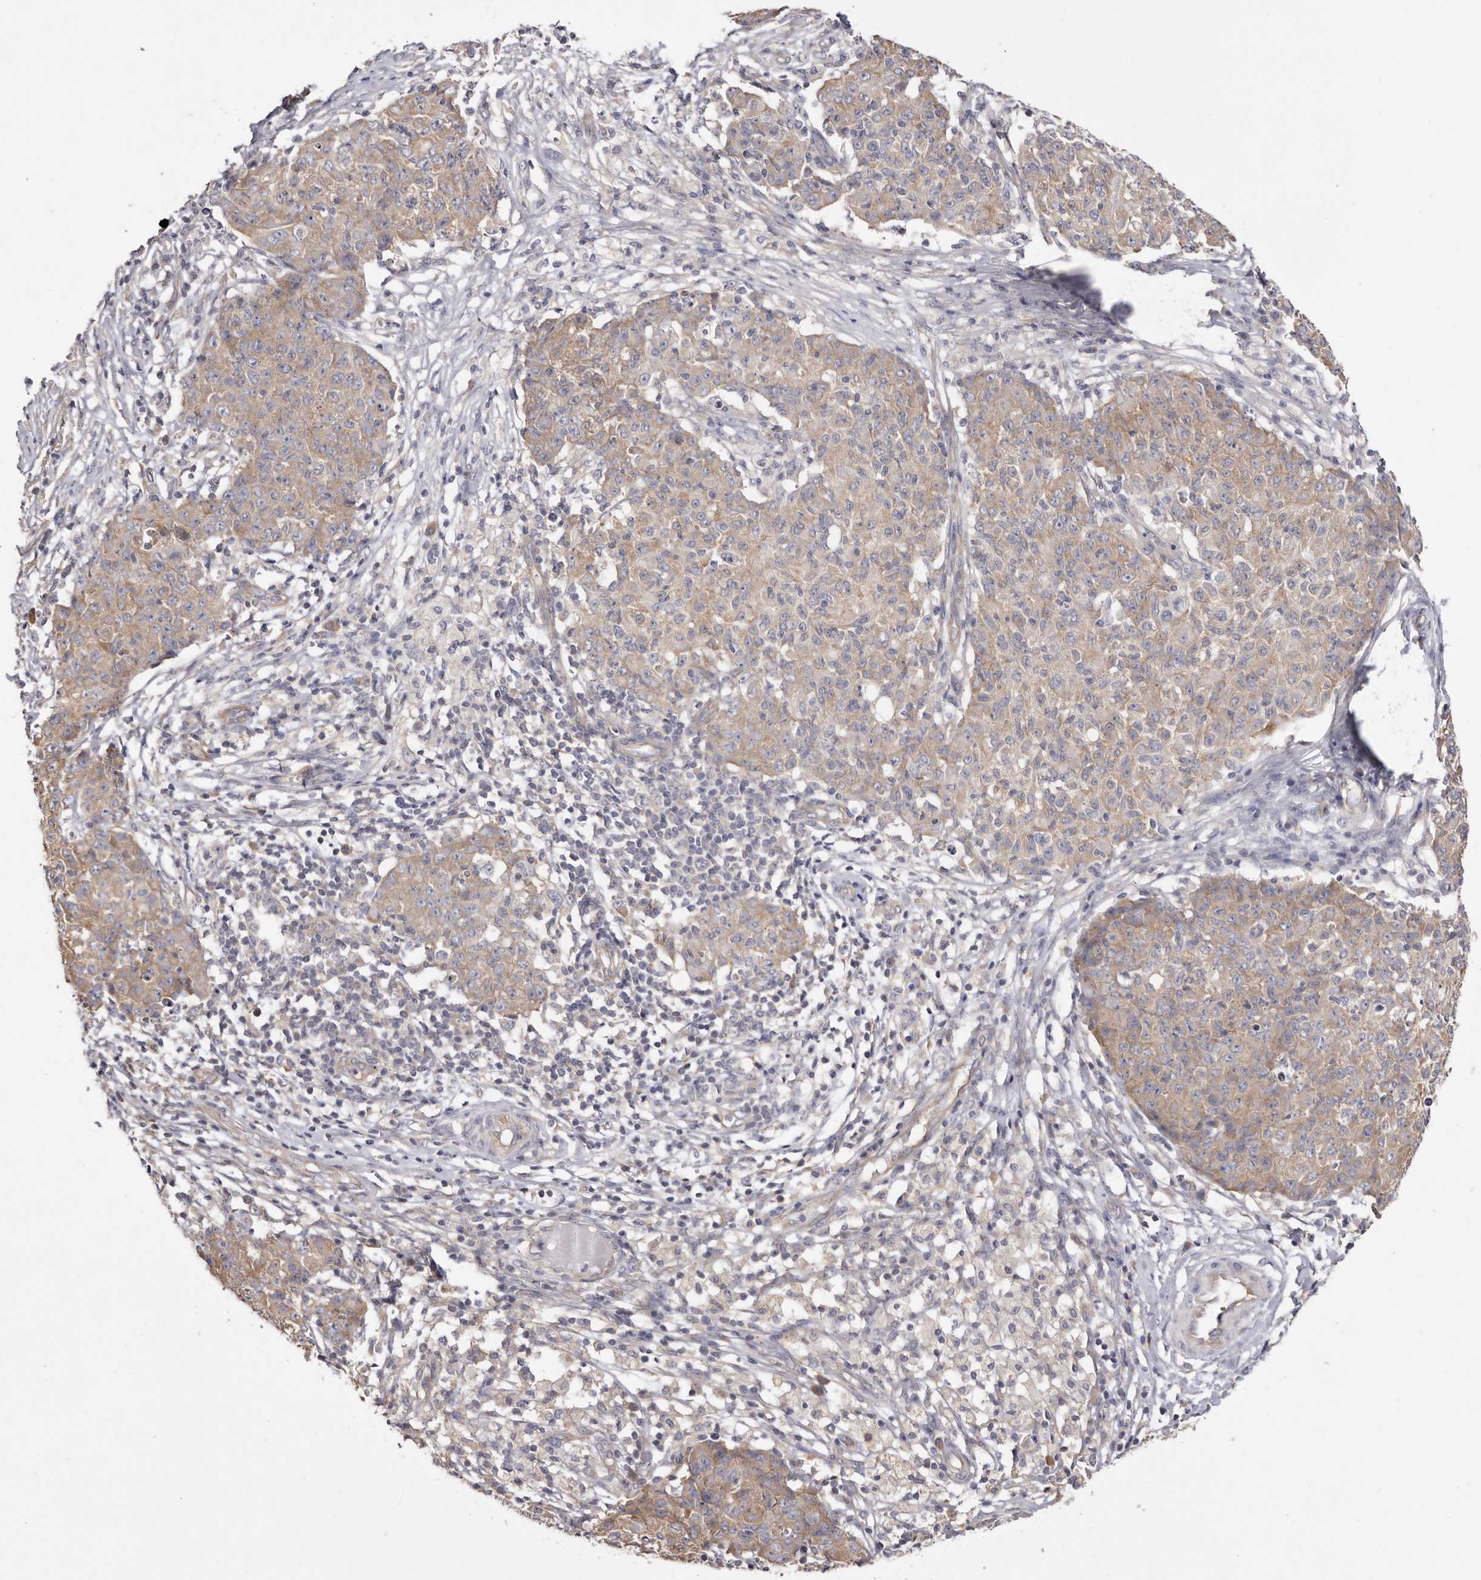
{"staining": {"intensity": "weak", "quantity": ">75%", "location": "cytoplasmic/membranous"}, "tissue": "ovarian cancer", "cell_type": "Tumor cells", "image_type": "cancer", "snomed": [{"axis": "morphology", "description": "Carcinoma, endometroid"}, {"axis": "topography", "description": "Ovary"}], "caption": "Ovarian cancer tissue reveals weak cytoplasmic/membranous expression in approximately >75% of tumor cells", "gene": "FAM167B", "patient": {"sex": "female", "age": 42}}